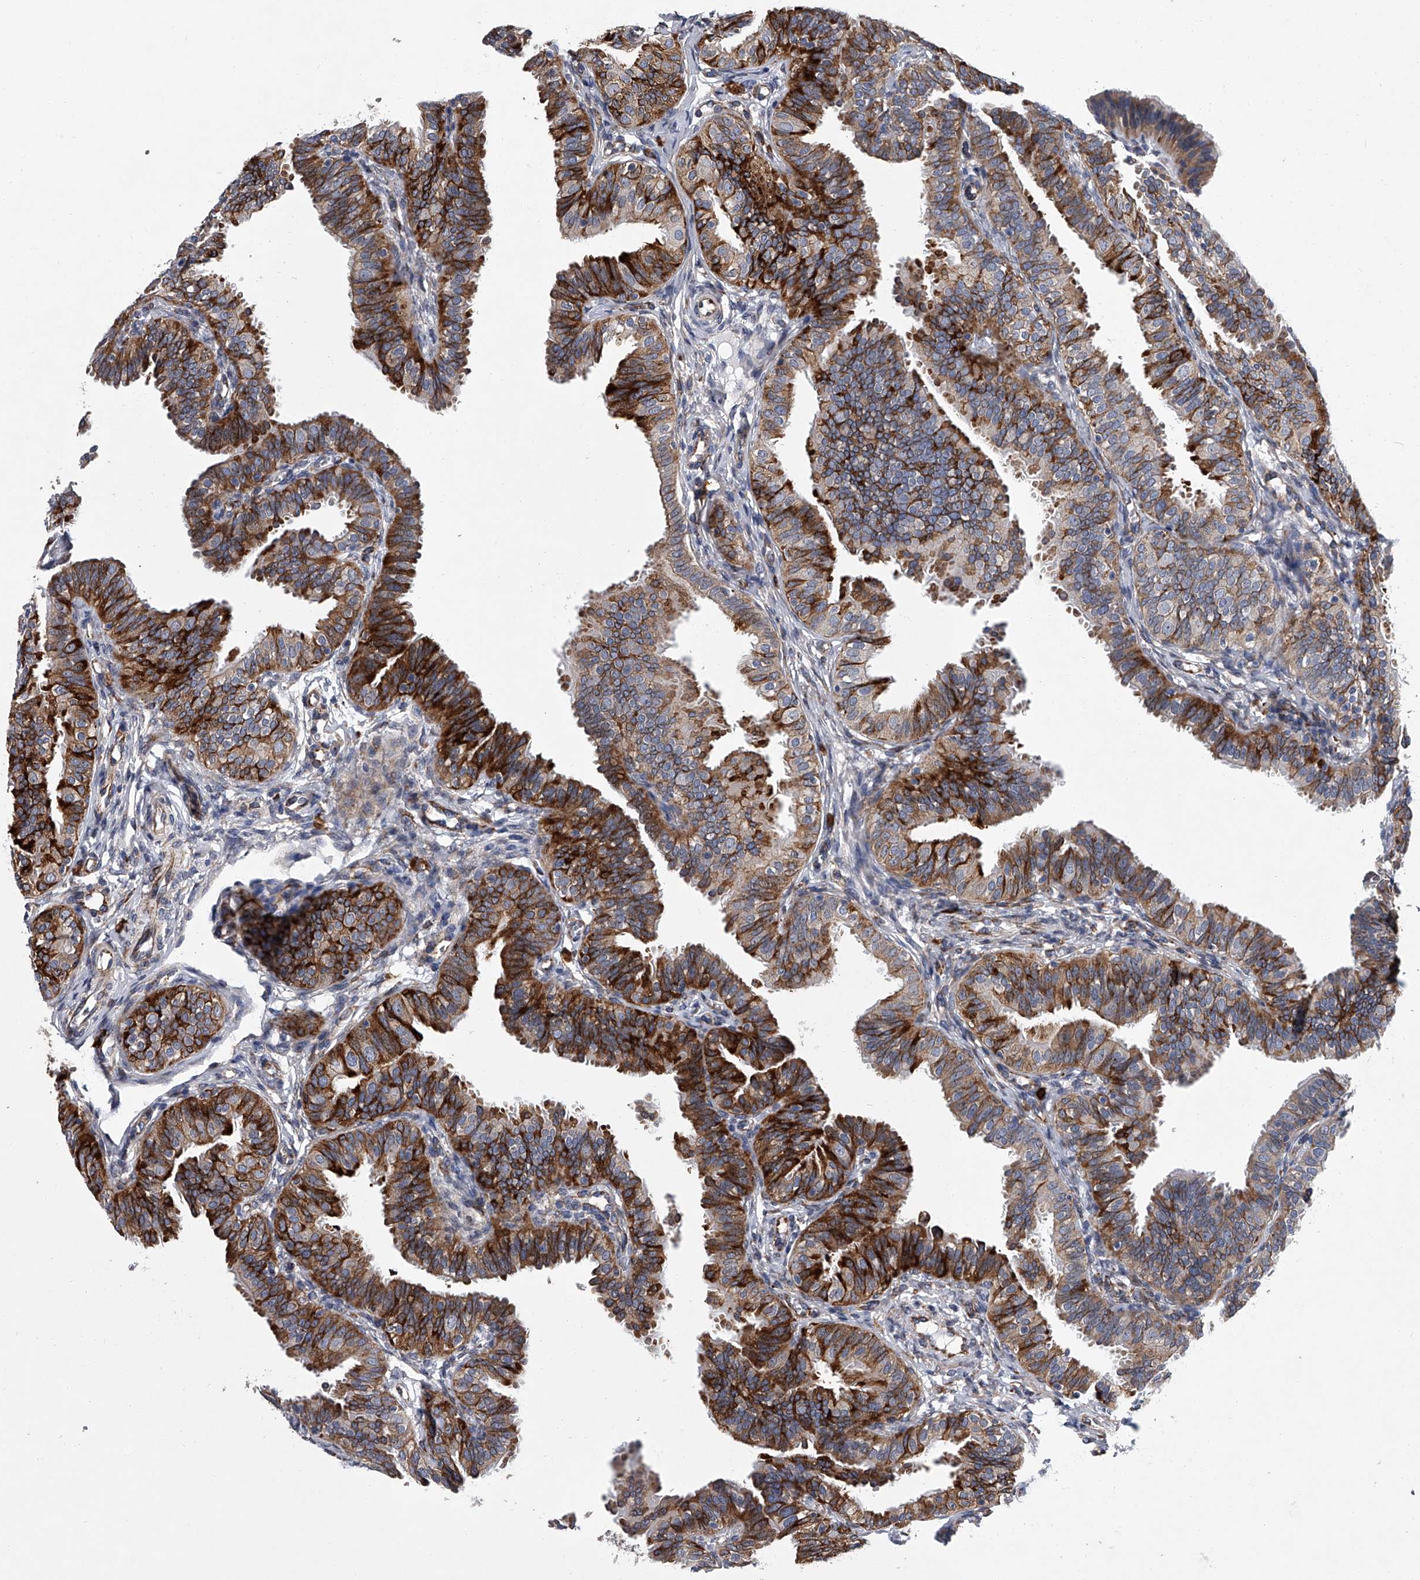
{"staining": {"intensity": "strong", "quantity": "<25%", "location": "cytoplasmic/membranous"}, "tissue": "fallopian tube", "cell_type": "Glandular cells", "image_type": "normal", "snomed": [{"axis": "morphology", "description": "Normal tissue, NOS"}, {"axis": "topography", "description": "Fallopian tube"}], "caption": "Strong cytoplasmic/membranous expression for a protein is seen in approximately <25% of glandular cells of benign fallopian tube using immunohistochemistry (IHC).", "gene": "TMEM63C", "patient": {"sex": "female", "age": 35}}